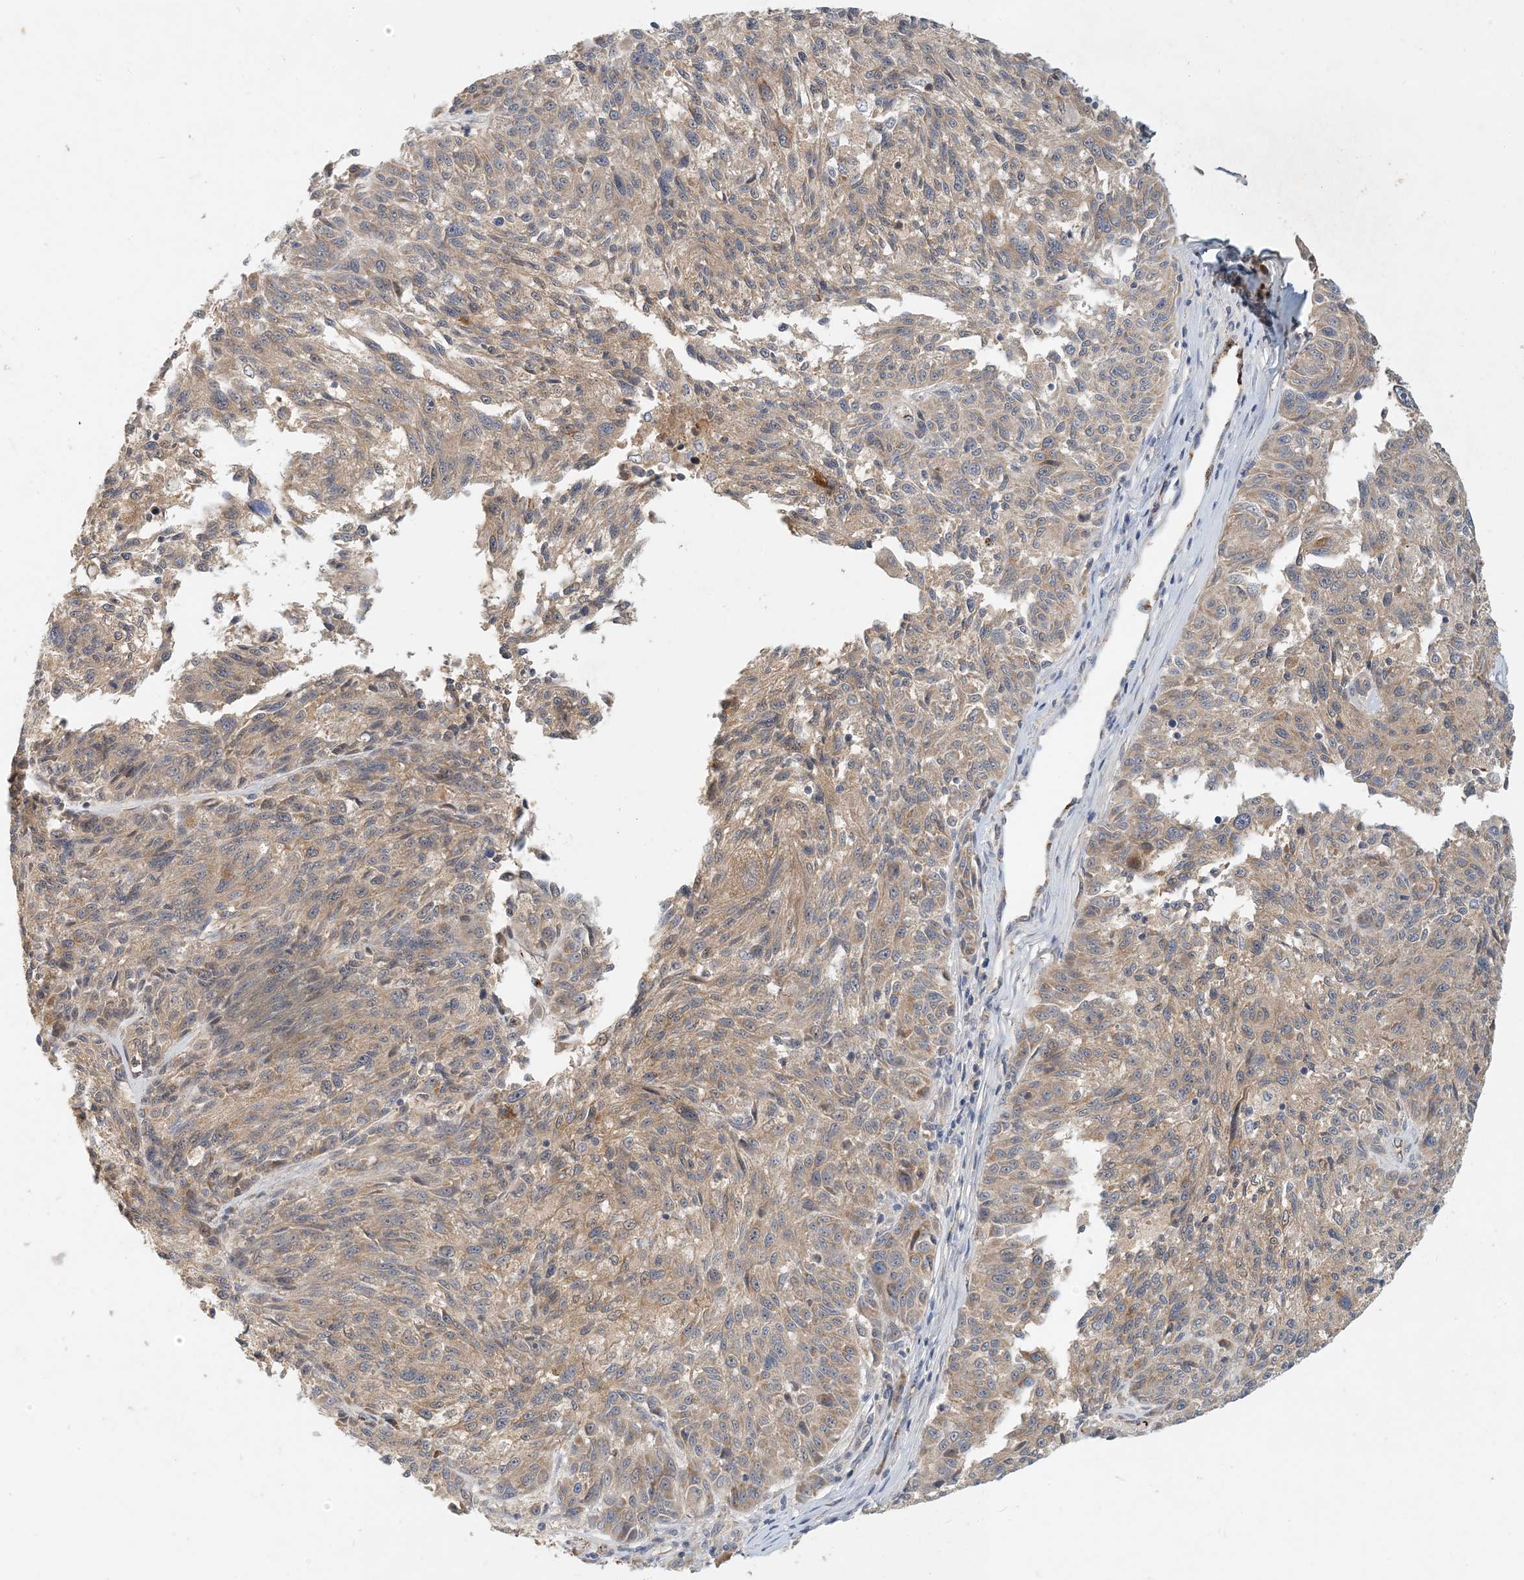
{"staining": {"intensity": "weak", "quantity": ">75%", "location": "cytoplasmic/membranous"}, "tissue": "melanoma", "cell_type": "Tumor cells", "image_type": "cancer", "snomed": [{"axis": "morphology", "description": "Malignant melanoma, NOS"}, {"axis": "topography", "description": "Skin"}], "caption": "Immunohistochemical staining of malignant melanoma displays low levels of weak cytoplasmic/membranous positivity in about >75% of tumor cells.", "gene": "ZBTB3", "patient": {"sex": "male", "age": 53}}